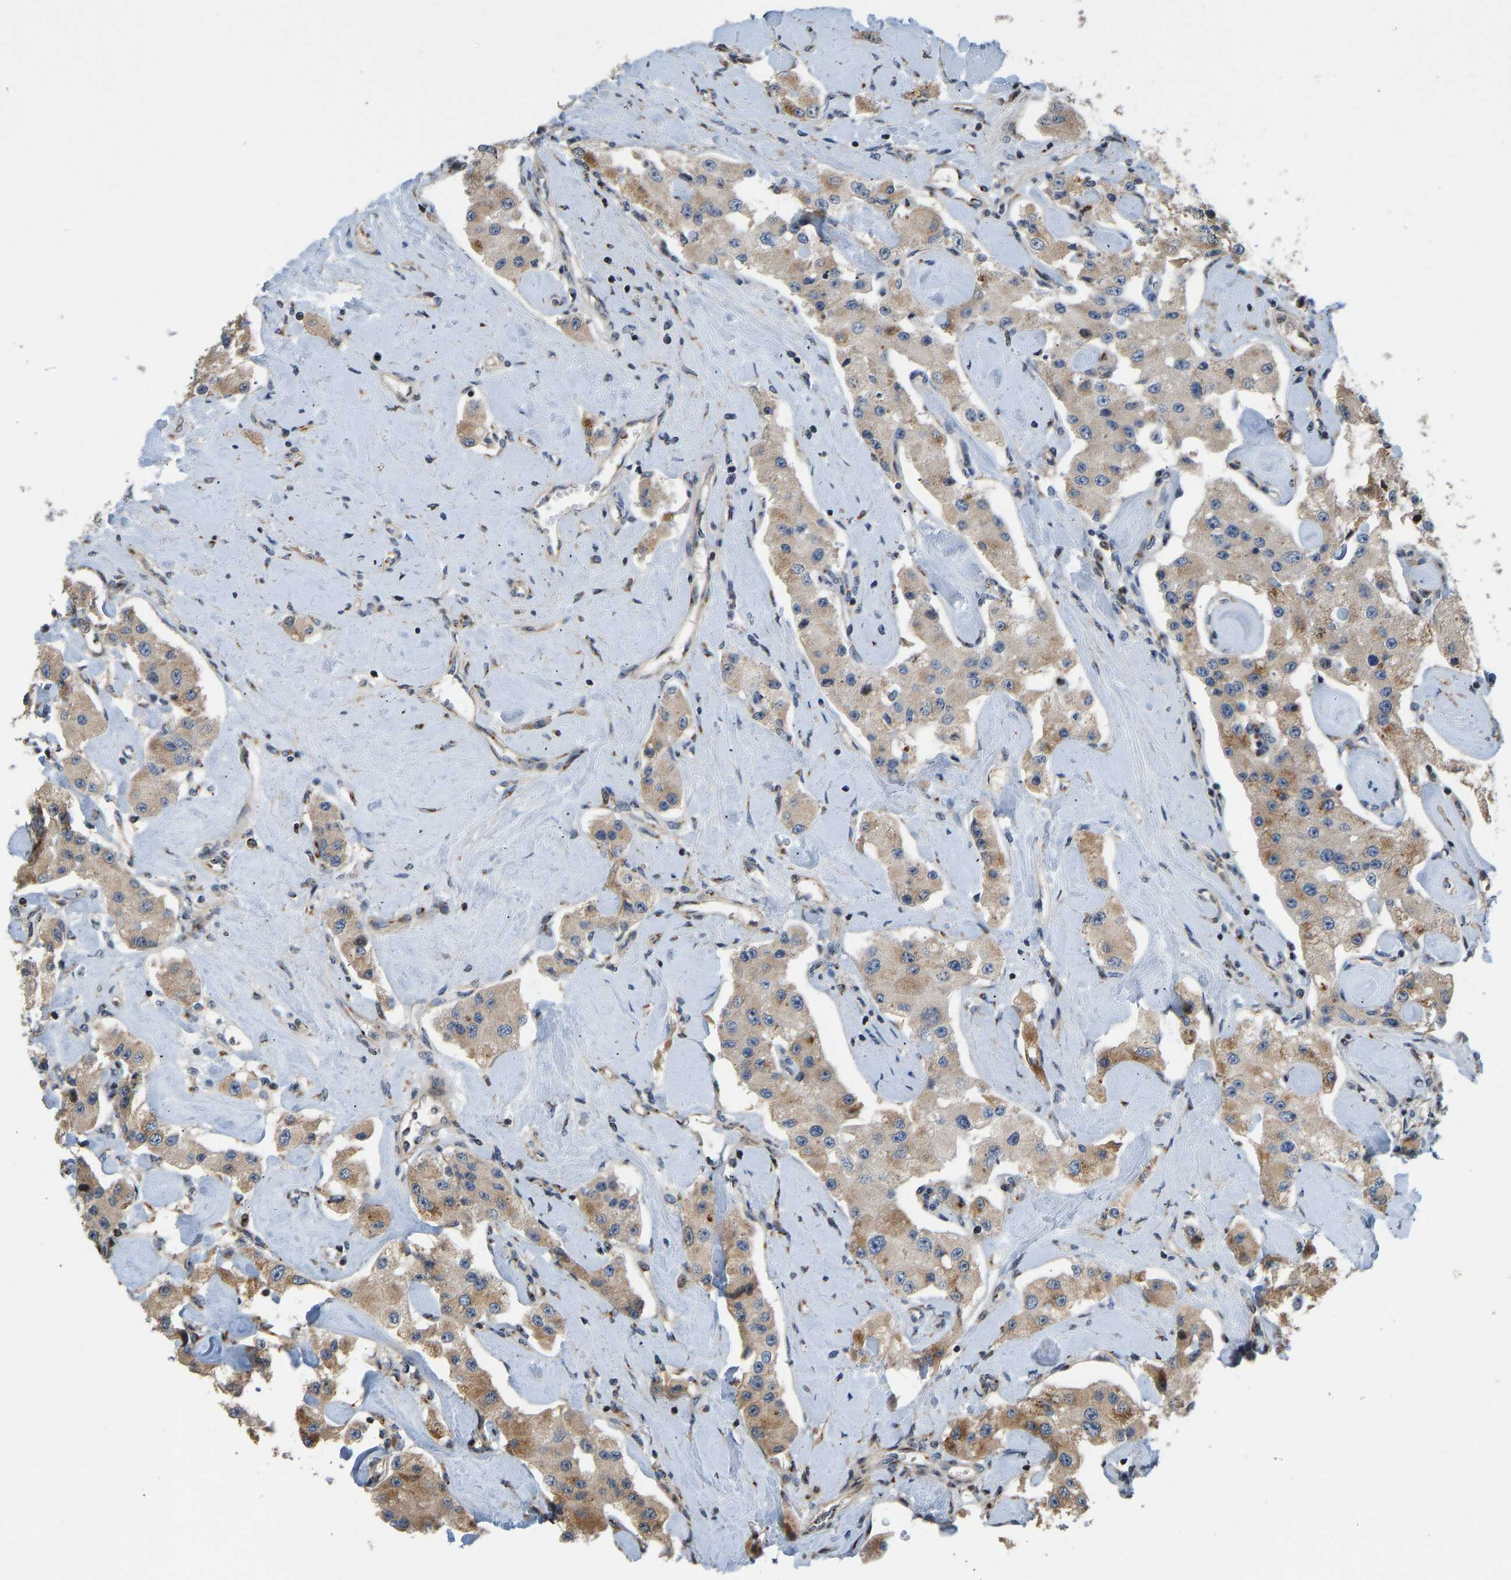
{"staining": {"intensity": "moderate", "quantity": ">75%", "location": "cytoplasmic/membranous"}, "tissue": "carcinoid", "cell_type": "Tumor cells", "image_type": "cancer", "snomed": [{"axis": "morphology", "description": "Carcinoid, malignant, NOS"}, {"axis": "topography", "description": "Pancreas"}], "caption": "A high-resolution photomicrograph shows immunohistochemistry staining of carcinoid (malignant), which exhibits moderate cytoplasmic/membranous staining in approximately >75% of tumor cells. The protein of interest is stained brown, and the nuclei are stained in blue (DAB (3,3'-diaminobenzidine) IHC with brightfield microscopy, high magnification).", "gene": "YIPF4", "patient": {"sex": "male", "age": 41}}